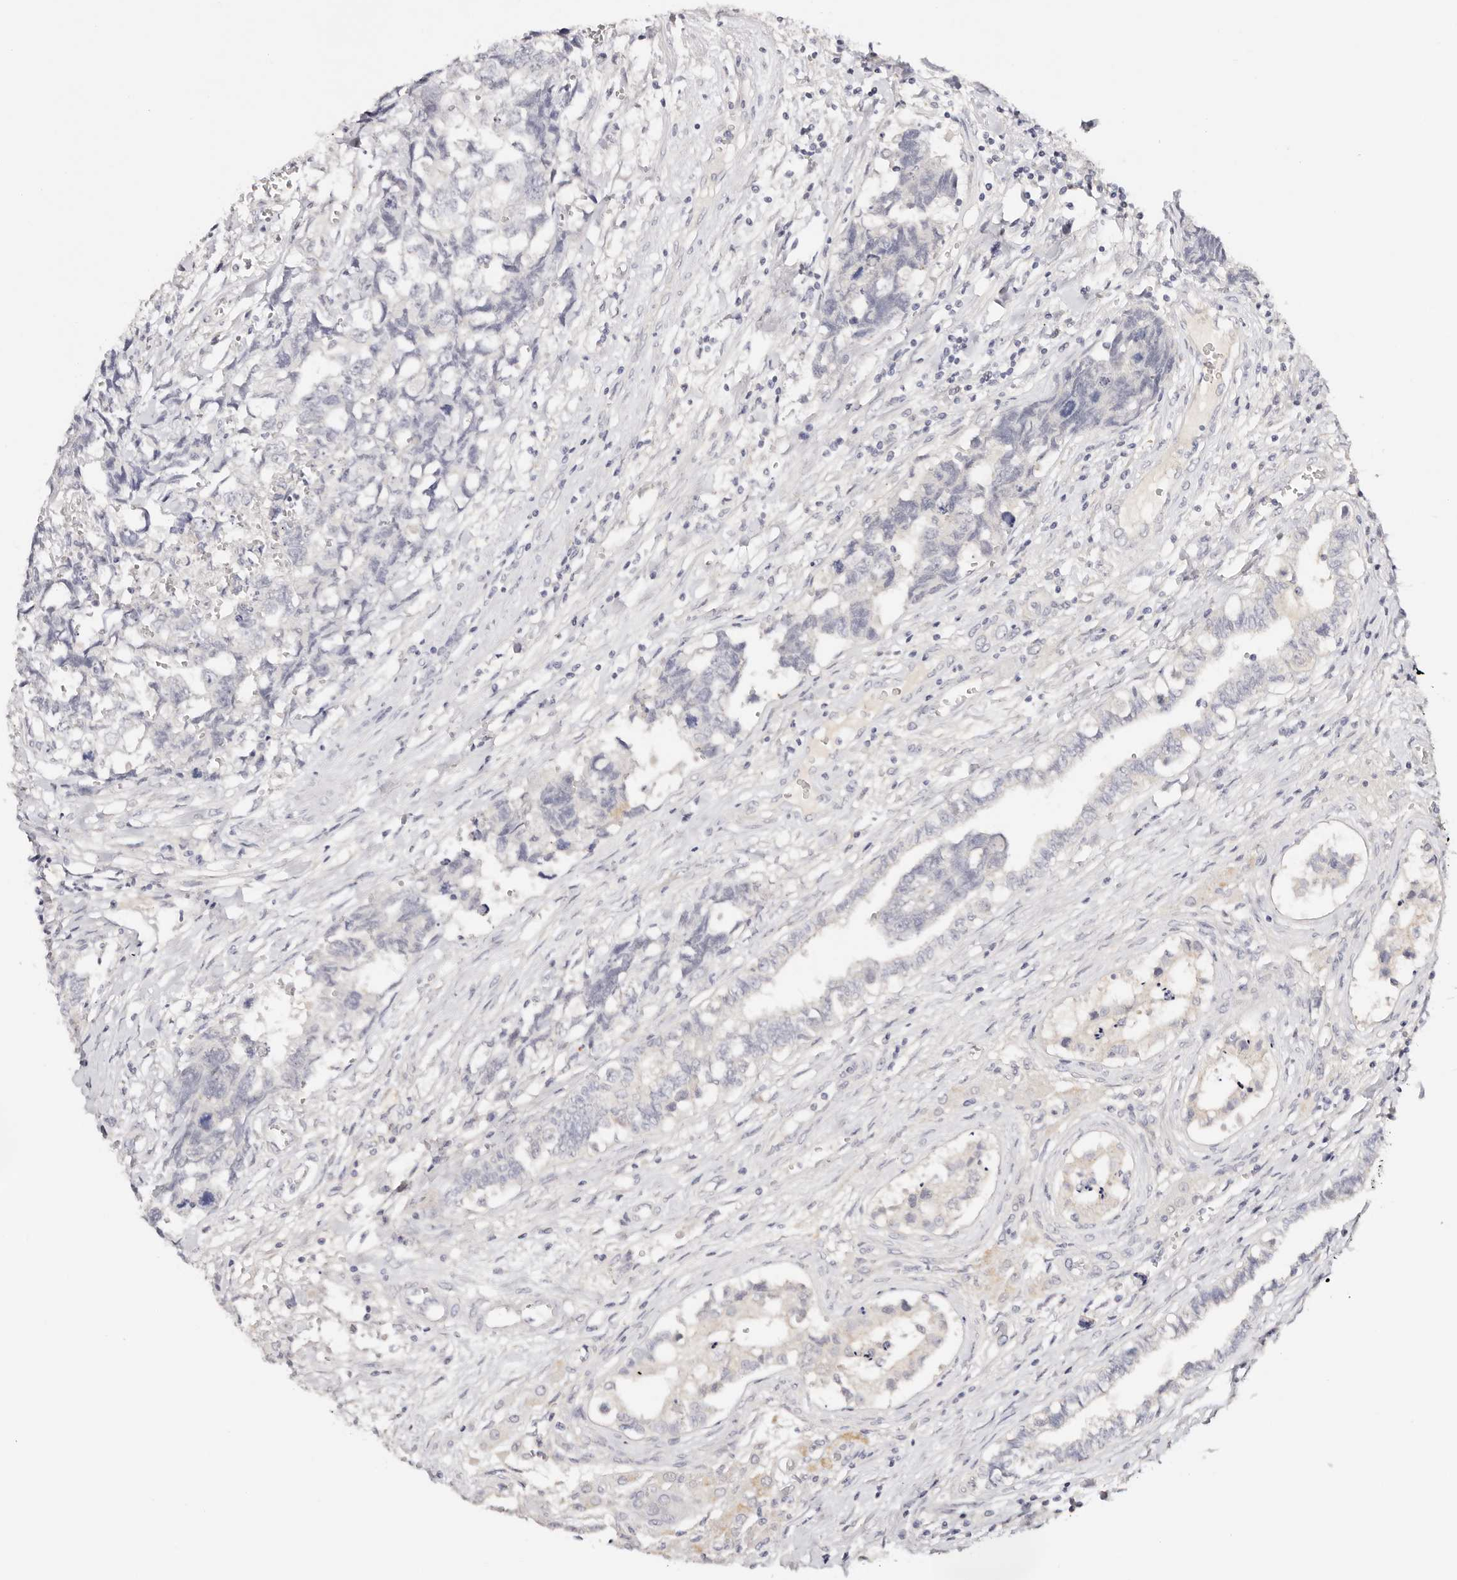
{"staining": {"intensity": "negative", "quantity": "none", "location": "none"}, "tissue": "testis cancer", "cell_type": "Tumor cells", "image_type": "cancer", "snomed": [{"axis": "morphology", "description": "Carcinoma, Embryonal, NOS"}, {"axis": "topography", "description": "Testis"}], "caption": "Embryonal carcinoma (testis) stained for a protein using immunohistochemistry (IHC) exhibits no positivity tumor cells.", "gene": "DNASE1", "patient": {"sex": "male", "age": 31}}